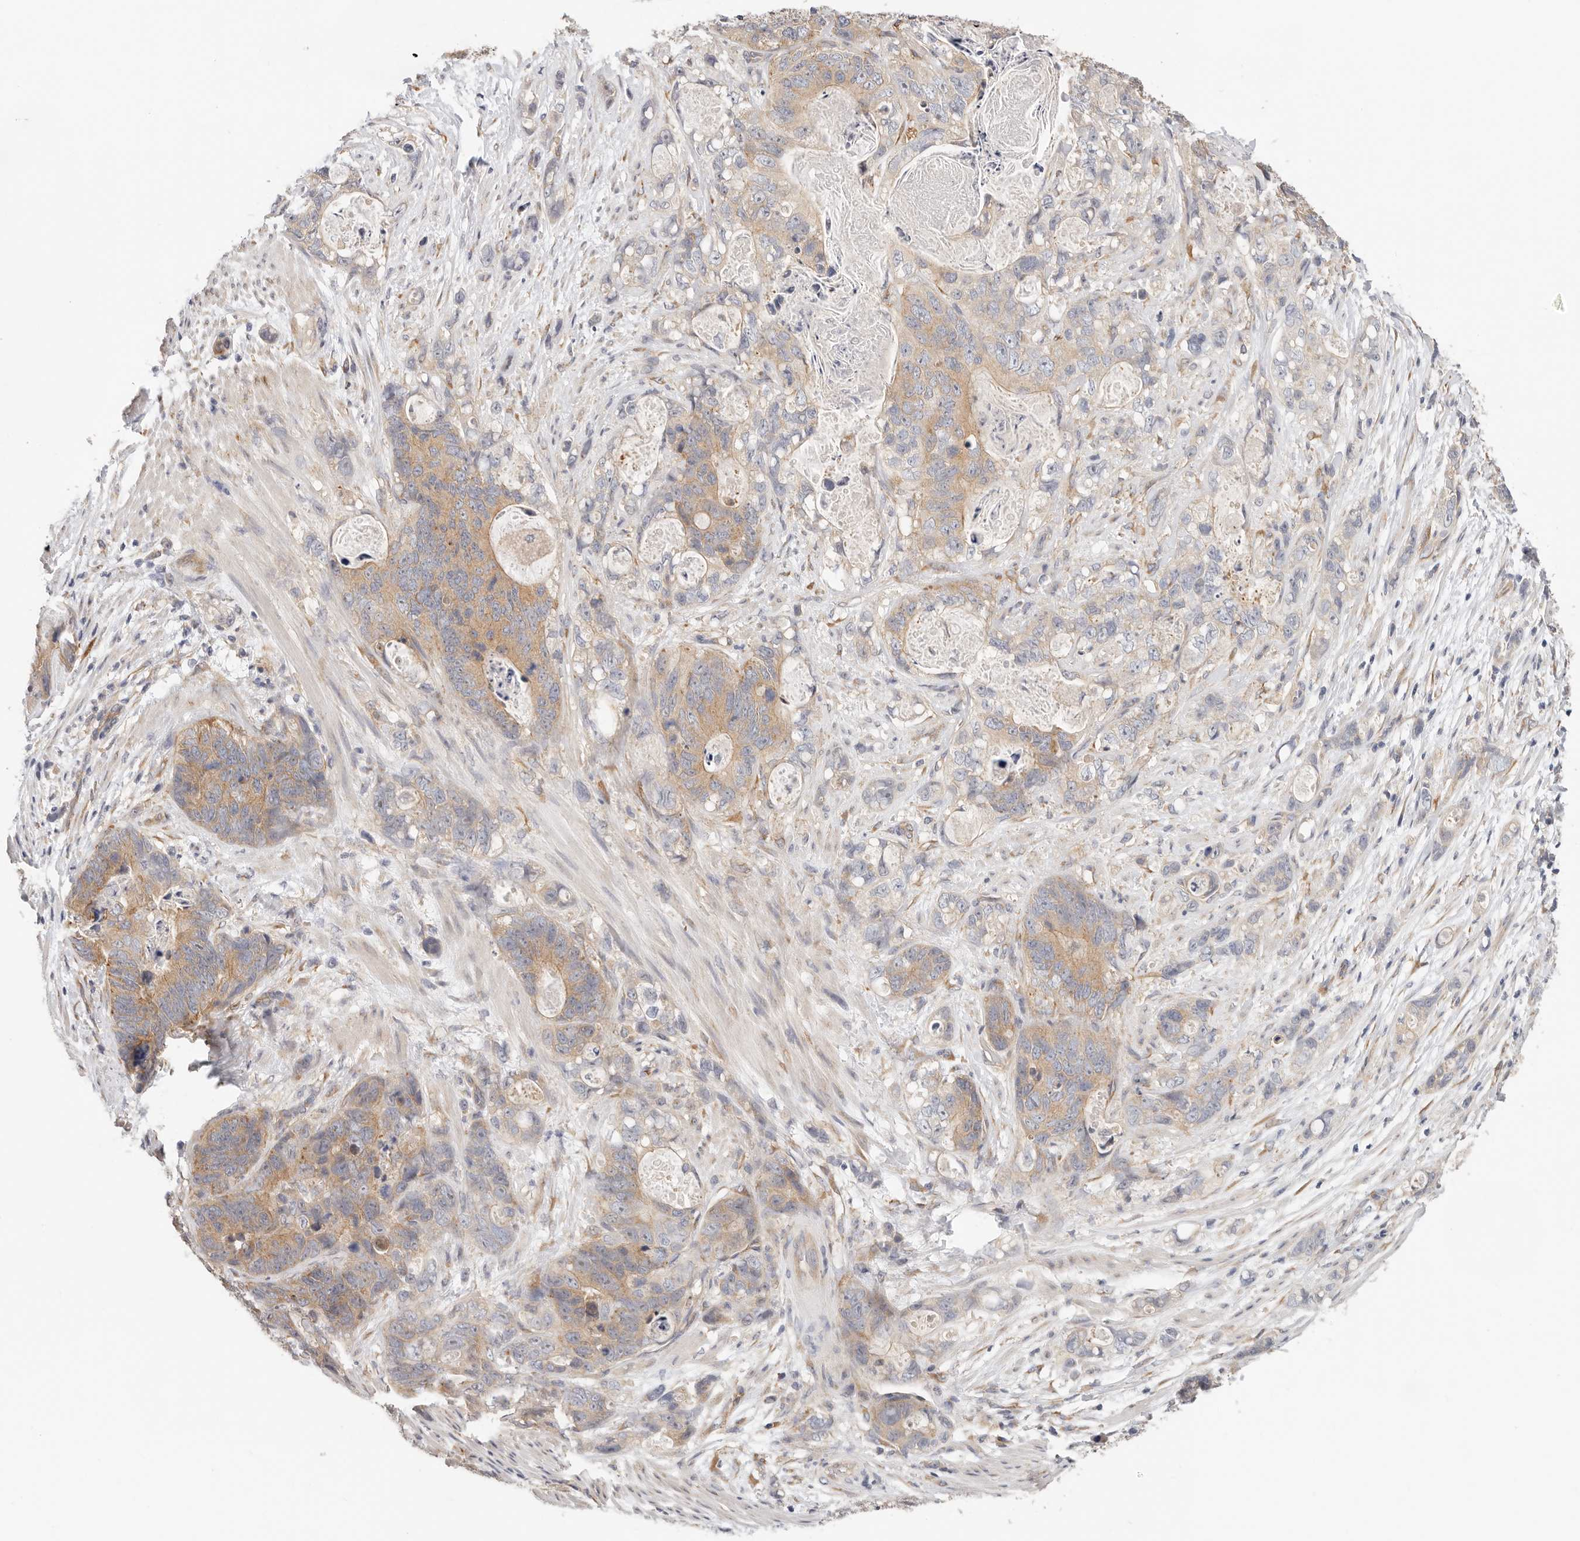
{"staining": {"intensity": "moderate", "quantity": ">75%", "location": "cytoplasmic/membranous"}, "tissue": "stomach cancer", "cell_type": "Tumor cells", "image_type": "cancer", "snomed": [{"axis": "morphology", "description": "Normal tissue, NOS"}, {"axis": "morphology", "description": "Adenocarcinoma, NOS"}, {"axis": "topography", "description": "Stomach"}], "caption": "Stomach cancer (adenocarcinoma) stained with IHC exhibits moderate cytoplasmic/membranous expression in about >75% of tumor cells.", "gene": "AFDN", "patient": {"sex": "female", "age": 89}}